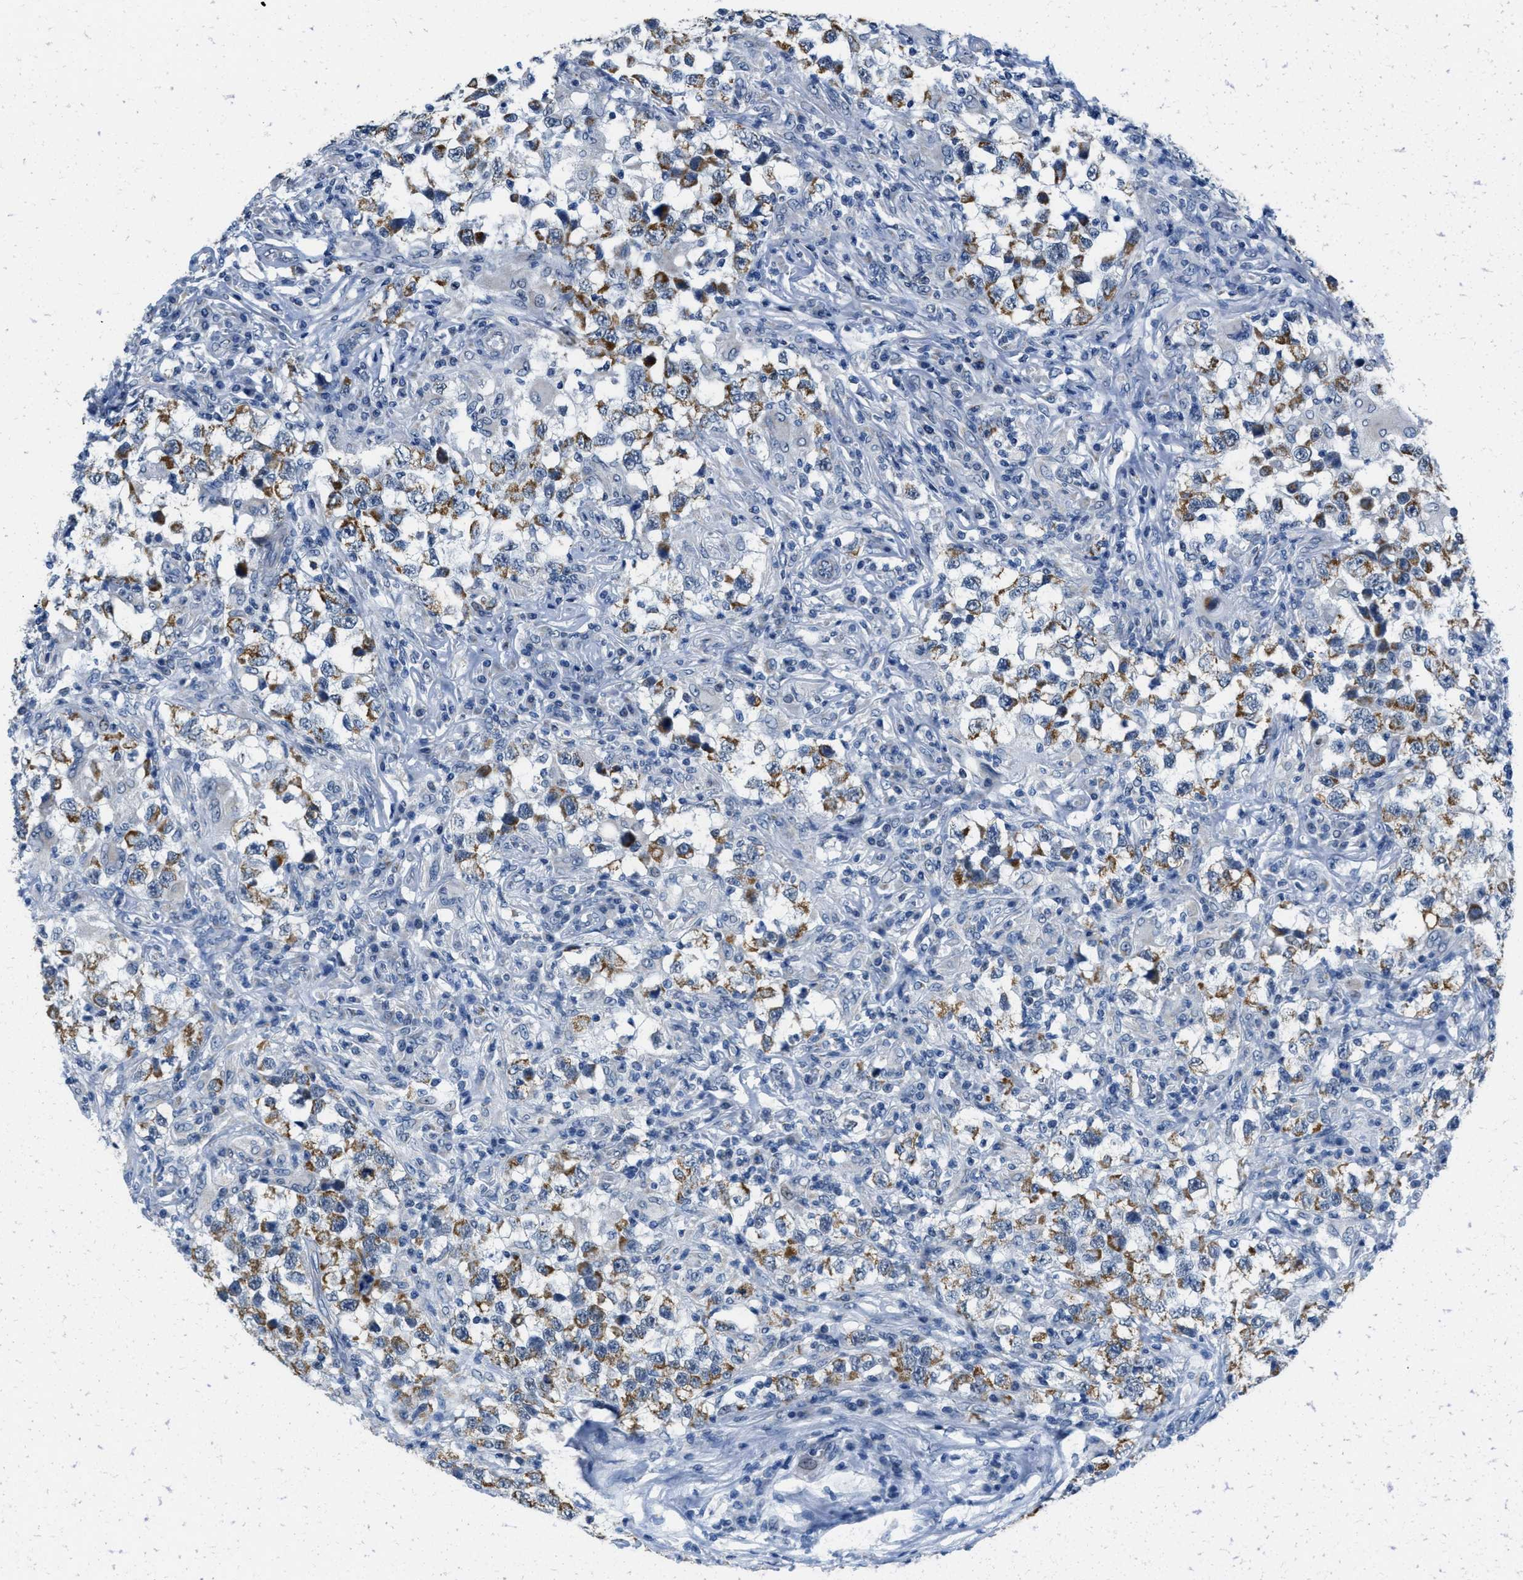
{"staining": {"intensity": "moderate", "quantity": ">75%", "location": "cytoplasmic/membranous"}, "tissue": "testis cancer", "cell_type": "Tumor cells", "image_type": "cancer", "snomed": [{"axis": "morphology", "description": "Carcinoma, Embryonal, NOS"}, {"axis": "topography", "description": "Testis"}], "caption": "Immunohistochemistry (DAB (3,3'-diaminobenzidine)) staining of testis cancer (embryonal carcinoma) demonstrates moderate cytoplasmic/membranous protein positivity in approximately >75% of tumor cells.", "gene": "TOMM70", "patient": {"sex": "male", "age": 21}}